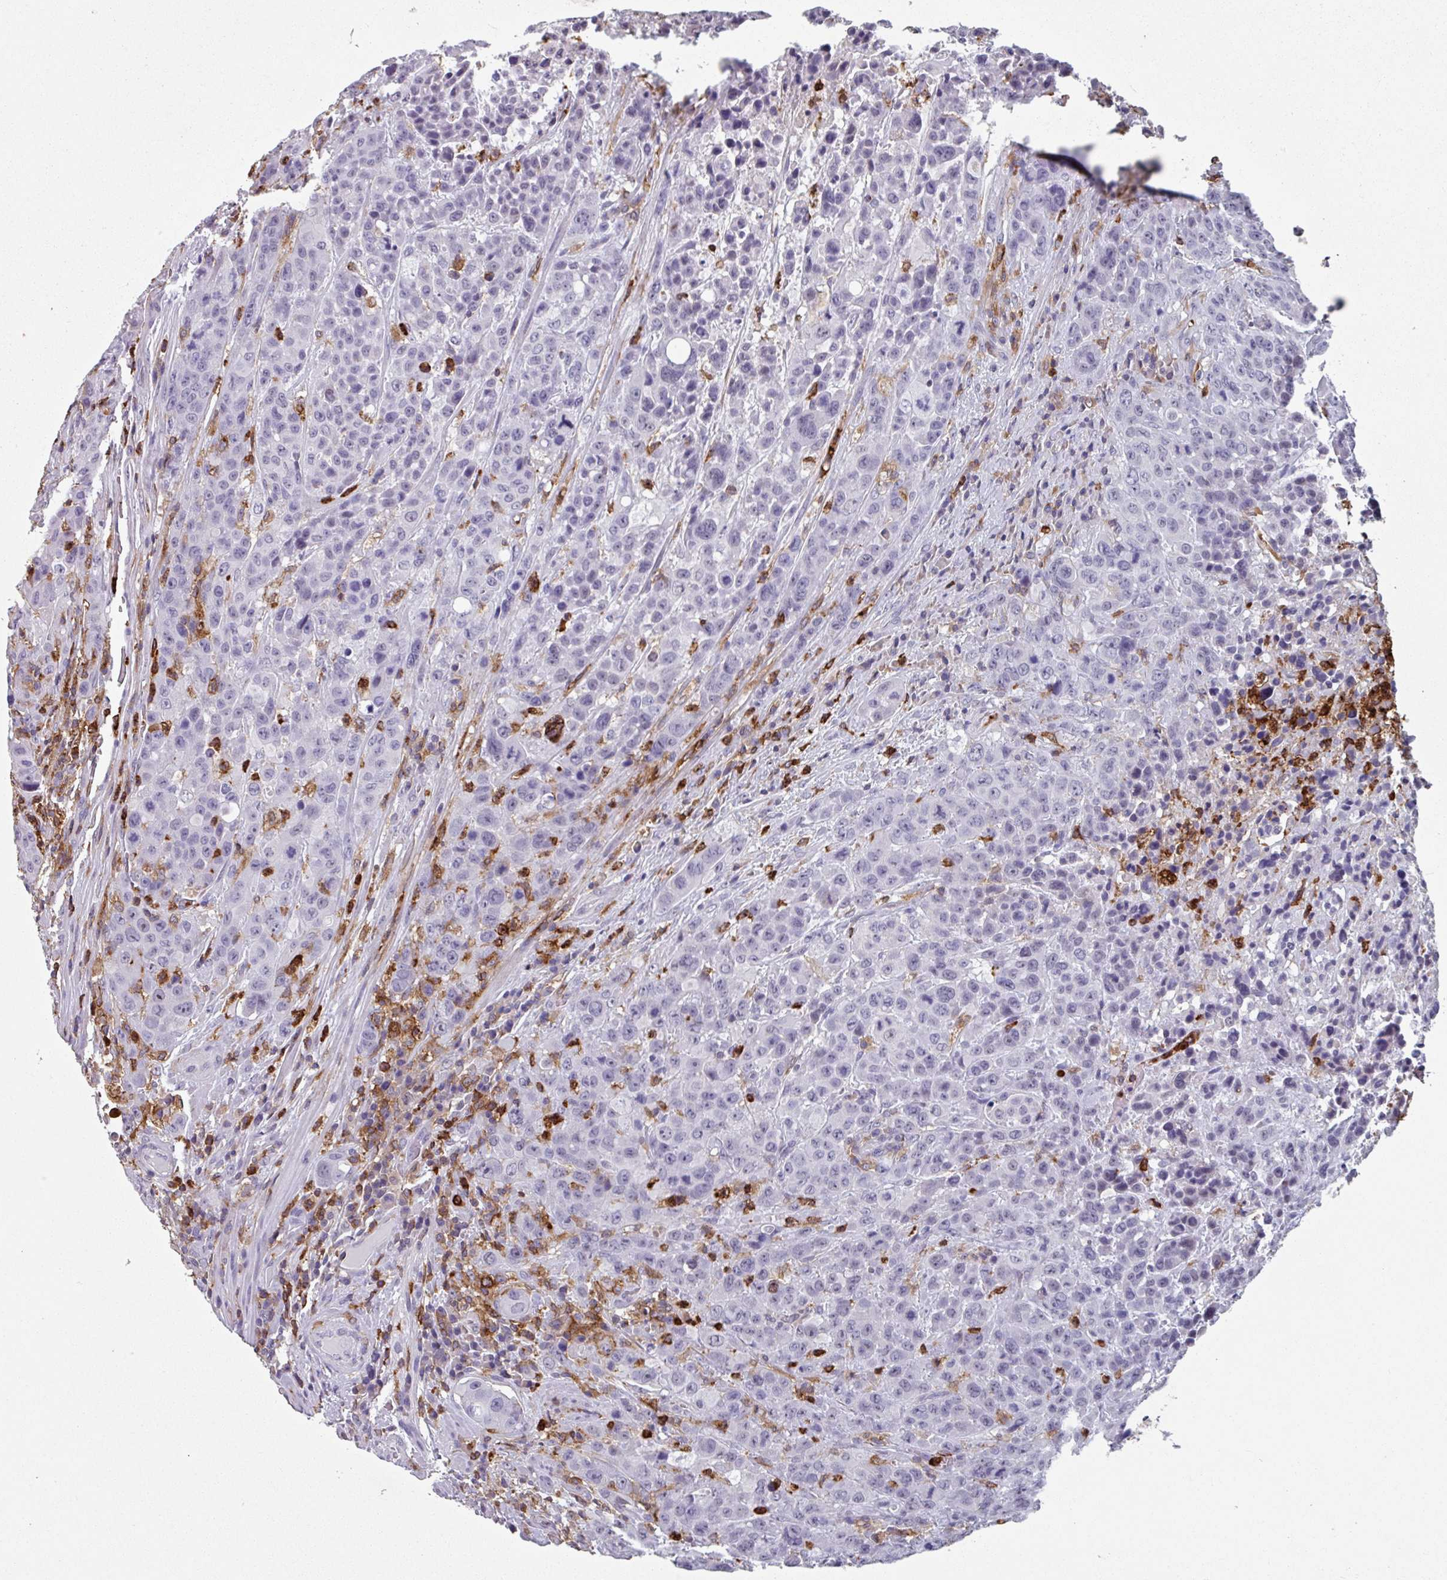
{"staining": {"intensity": "negative", "quantity": "none", "location": "none"}, "tissue": "colorectal cancer", "cell_type": "Tumor cells", "image_type": "cancer", "snomed": [{"axis": "morphology", "description": "Adenocarcinoma, NOS"}, {"axis": "topography", "description": "Colon"}], "caption": "This is an immunohistochemistry (IHC) histopathology image of human colorectal adenocarcinoma. There is no expression in tumor cells.", "gene": "EXOSC5", "patient": {"sex": "male", "age": 62}}